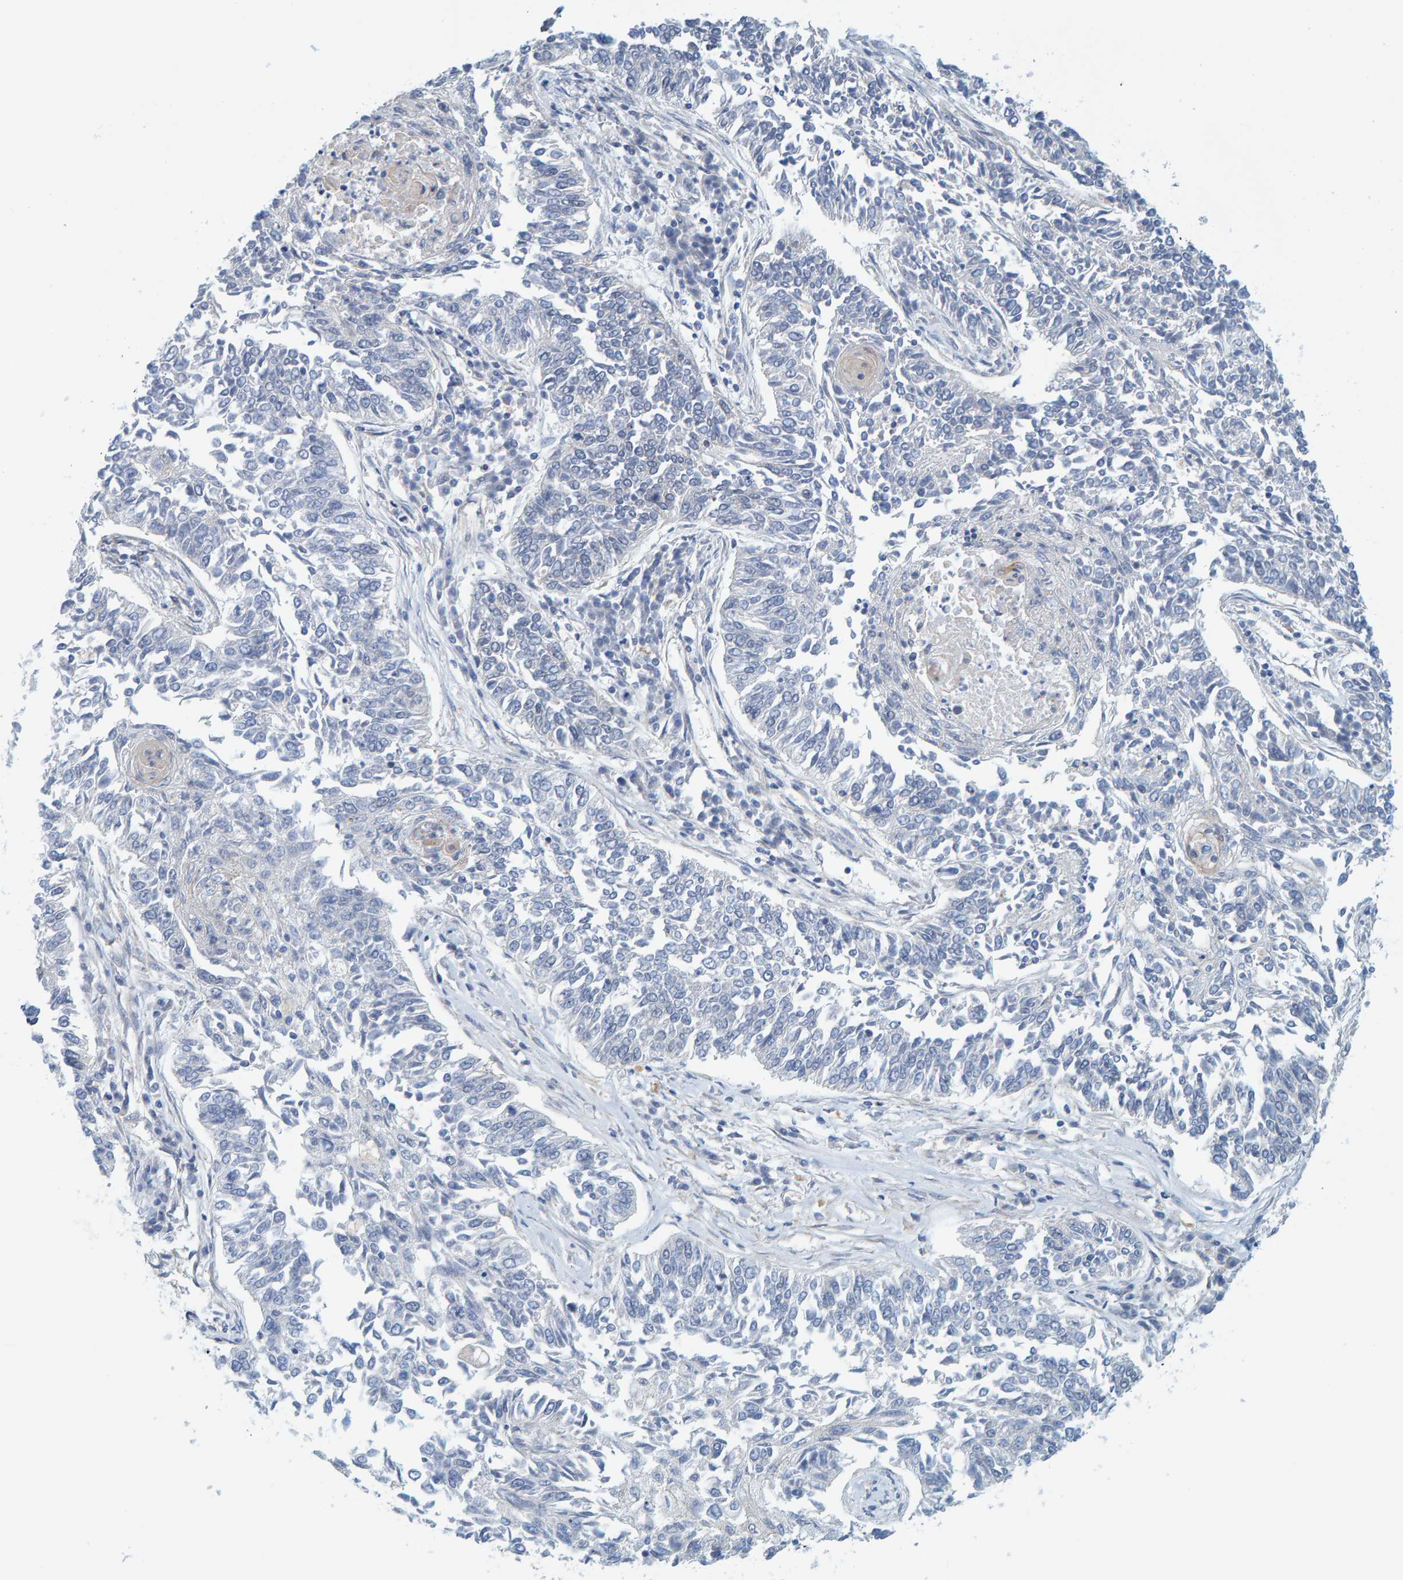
{"staining": {"intensity": "negative", "quantity": "none", "location": "none"}, "tissue": "lung cancer", "cell_type": "Tumor cells", "image_type": "cancer", "snomed": [{"axis": "morphology", "description": "Normal tissue, NOS"}, {"axis": "morphology", "description": "Squamous cell carcinoma, NOS"}, {"axis": "topography", "description": "Cartilage tissue"}, {"axis": "topography", "description": "Bronchus"}, {"axis": "topography", "description": "Lung"}], "caption": "Image shows no protein staining in tumor cells of squamous cell carcinoma (lung) tissue.", "gene": "KRBA2", "patient": {"sex": "female", "age": 49}}